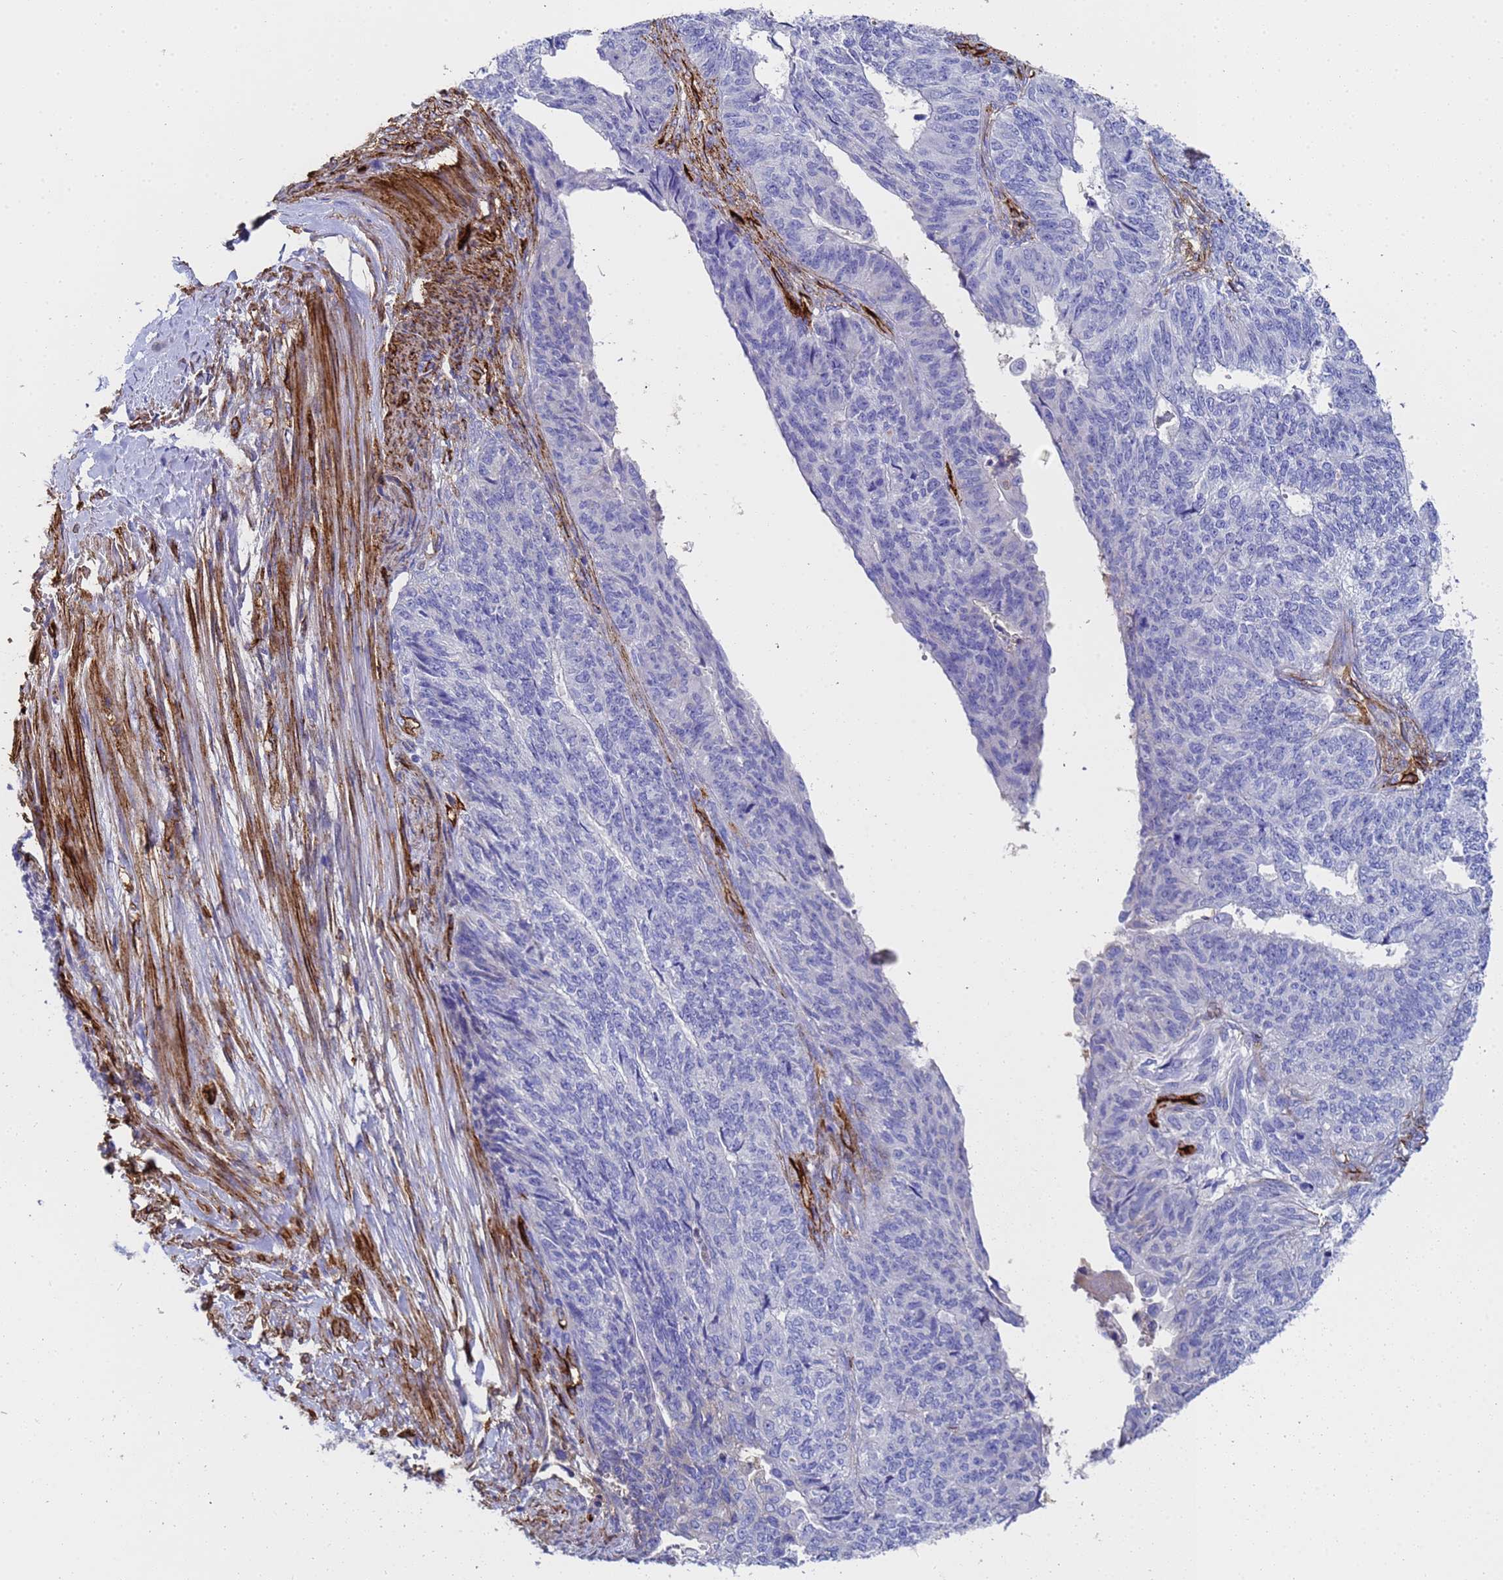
{"staining": {"intensity": "negative", "quantity": "none", "location": "none"}, "tissue": "endometrial cancer", "cell_type": "Tumor cells", "image_type": "cancer", "snomed": [{"axis": "morphology", "description": "Adenocarcinoma, NOS"}, {"axis": "topography", "description": "Endometrium"}], "caption": "An image of human endometrial cancer (adenocarcinoma) is negative for staining in tumor cells. (DAB immunohistochemistry with hematoxylin counter stain).", "gene": "ADIPOQ", "patient": {"sex": "female", "age": 32}}